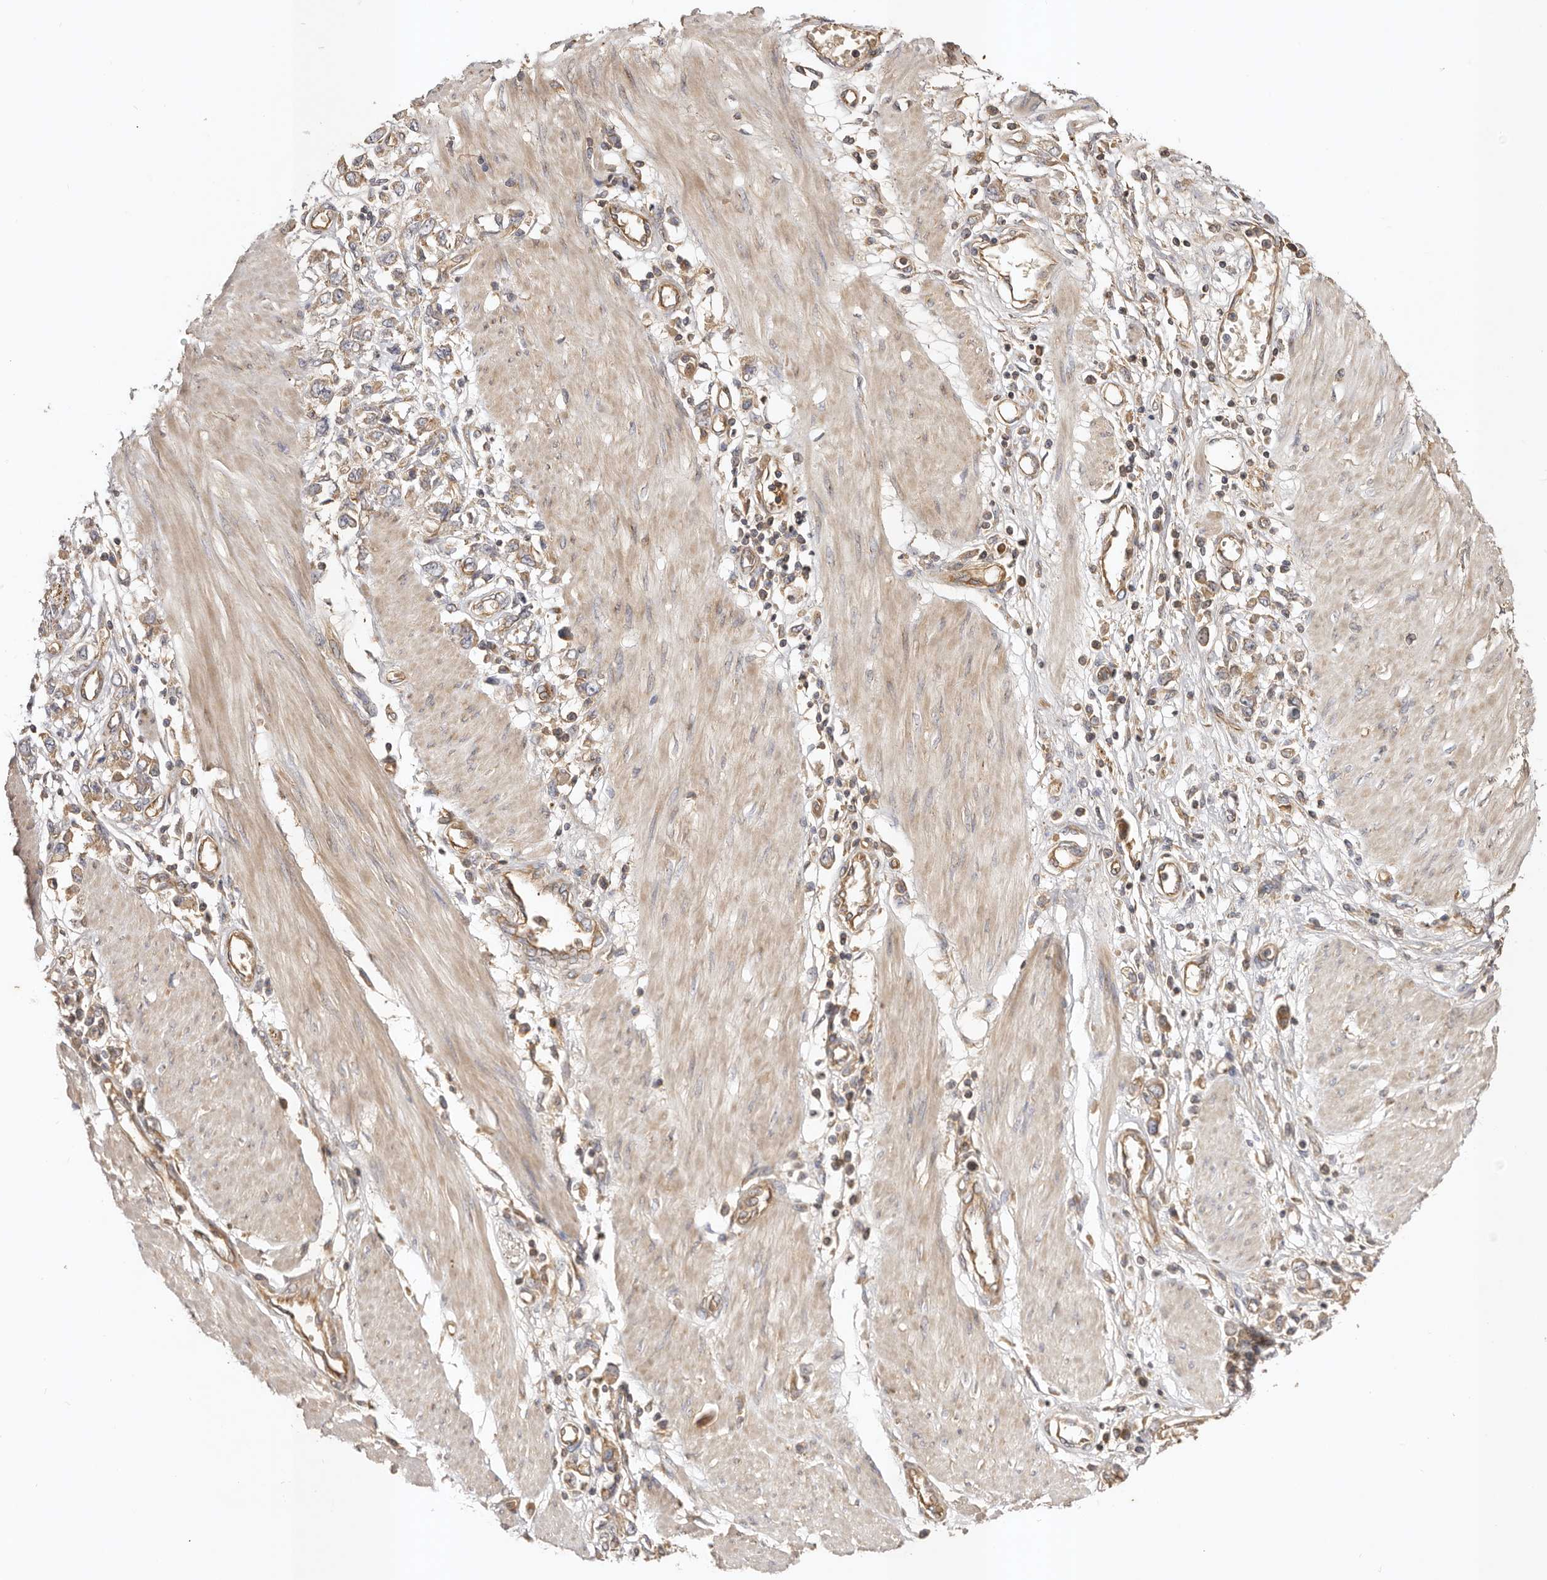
{"staining": {"intensity": "moderate", "quantity": ">75%", "location": "cytoplasmic/membranous"}, "tissue": "stomach cancer", "cell_type": "Tumor cells", "image_type": "cancer", "snomed": [{"axis": "morphology", "description": "Adenocarcinoma, NOS"}, {"axis": "topography", "description": "Stomach"}], "caption": "IHC (DAB) staining of human stomach adenocarcinoma demonstrates moderate cytoplasmic/membranous protein positivity in approximately >75% of tumor cells. (brown staining indicates protein expression, while blue staining denotes nuclei).", "gene": "ADAMTS9", "patient": {"sex": "female", "age": 76}}